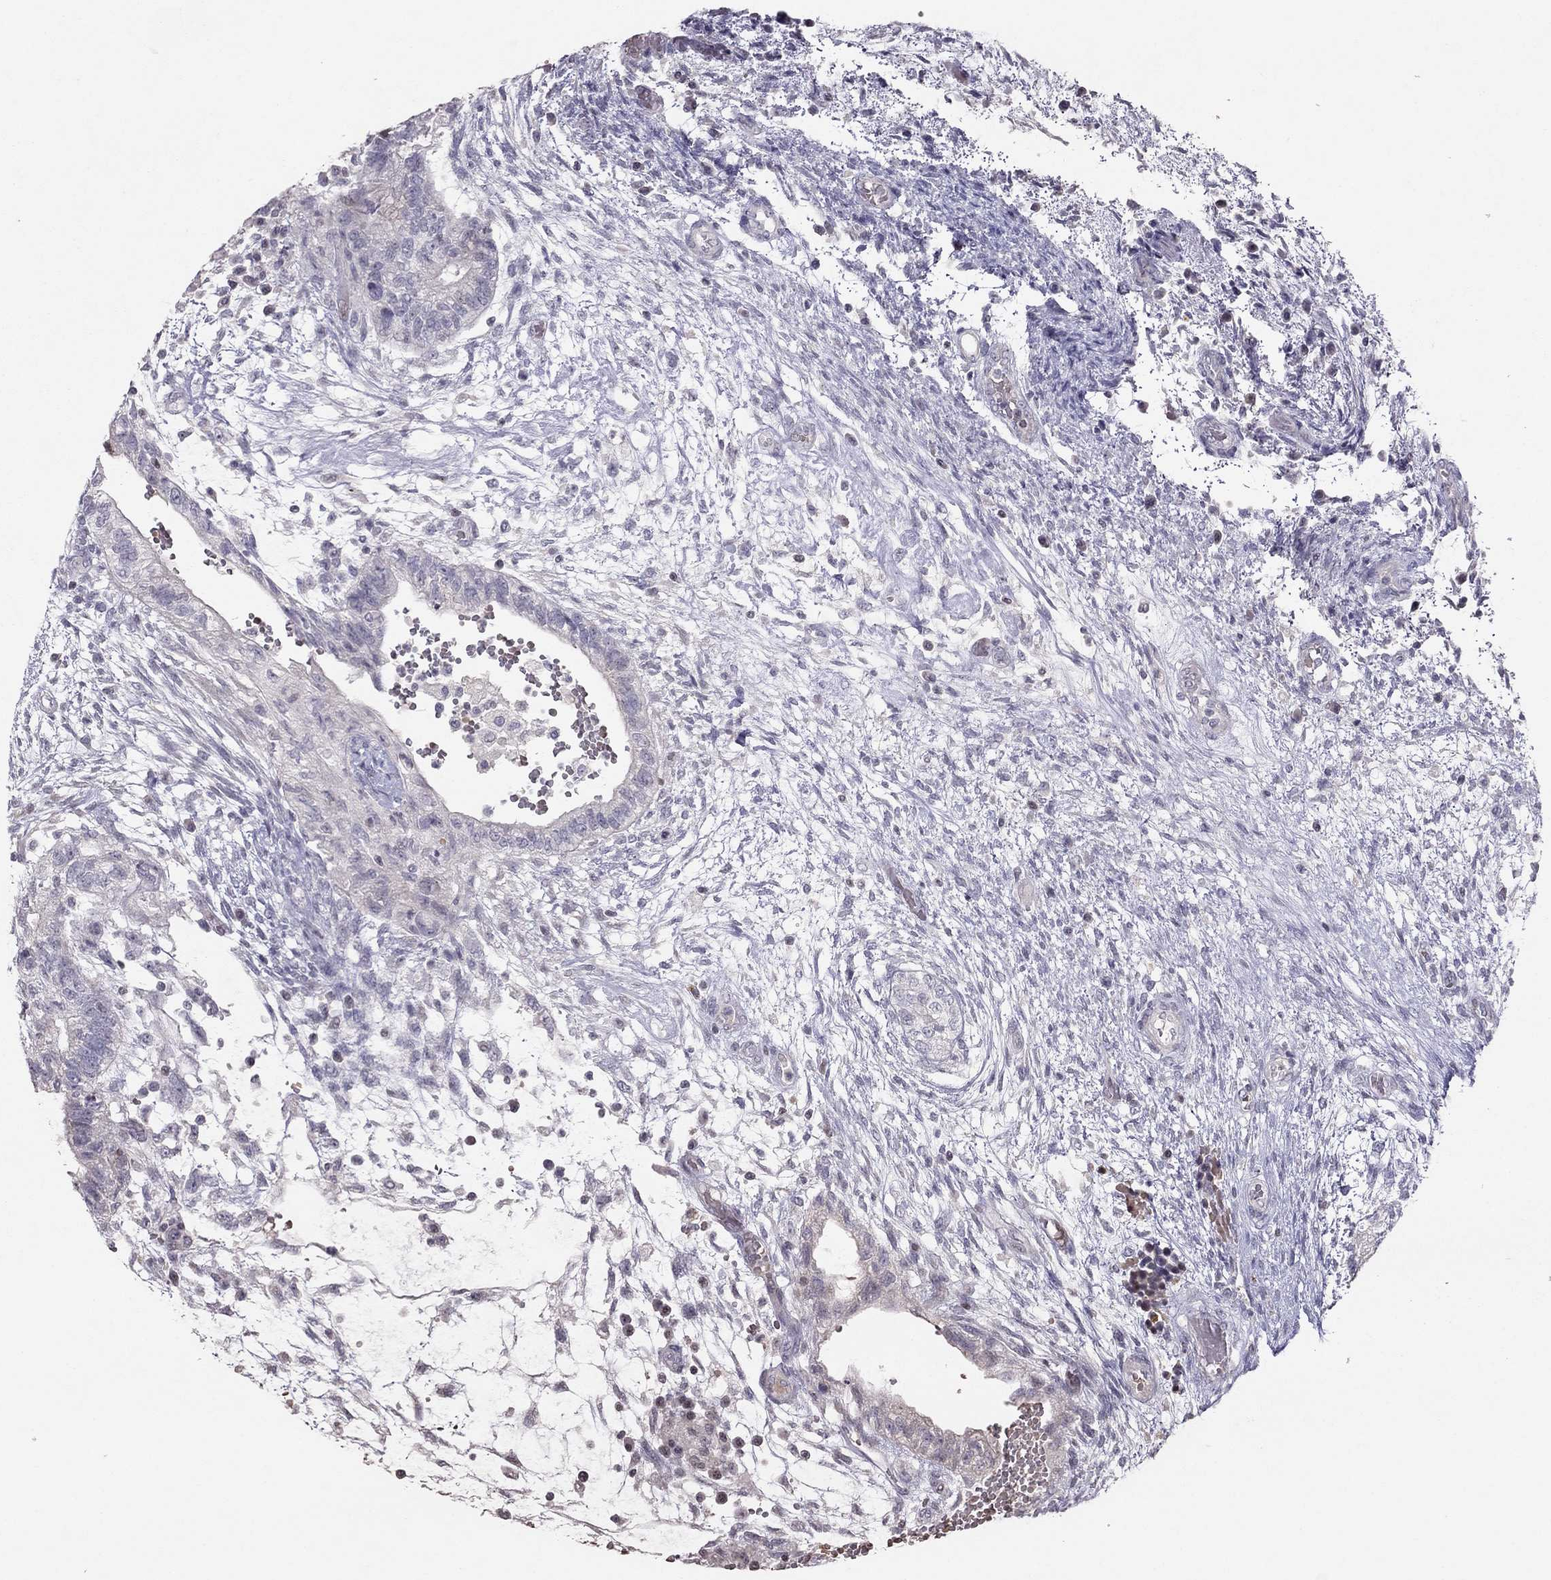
{"staining": {"intensity": "negative", "quantity": "none", "location": "none"}, "tissue": "testis cancer", "cell_type": "Tumor cells", "image_type": "cancer", "snomed": [{"axis": "morphology", "description": "Normal tissue, NOS"}, {"axis": "morphology", "description": "Carcinoma, Embryonal, NOS"}, {"axis": "topography", "description": "Testis"}, {"axis": "topography", "description": "Epididymis"}], "caption": "Immunohistochemistry micrograph of neoplastic tissue: human embryonal carcinoma (testis) stained with DAB reveals no significant protein expression in tumor cells.", "gene": "TSHB", "patient": {"sex": "male", "age": 32}}